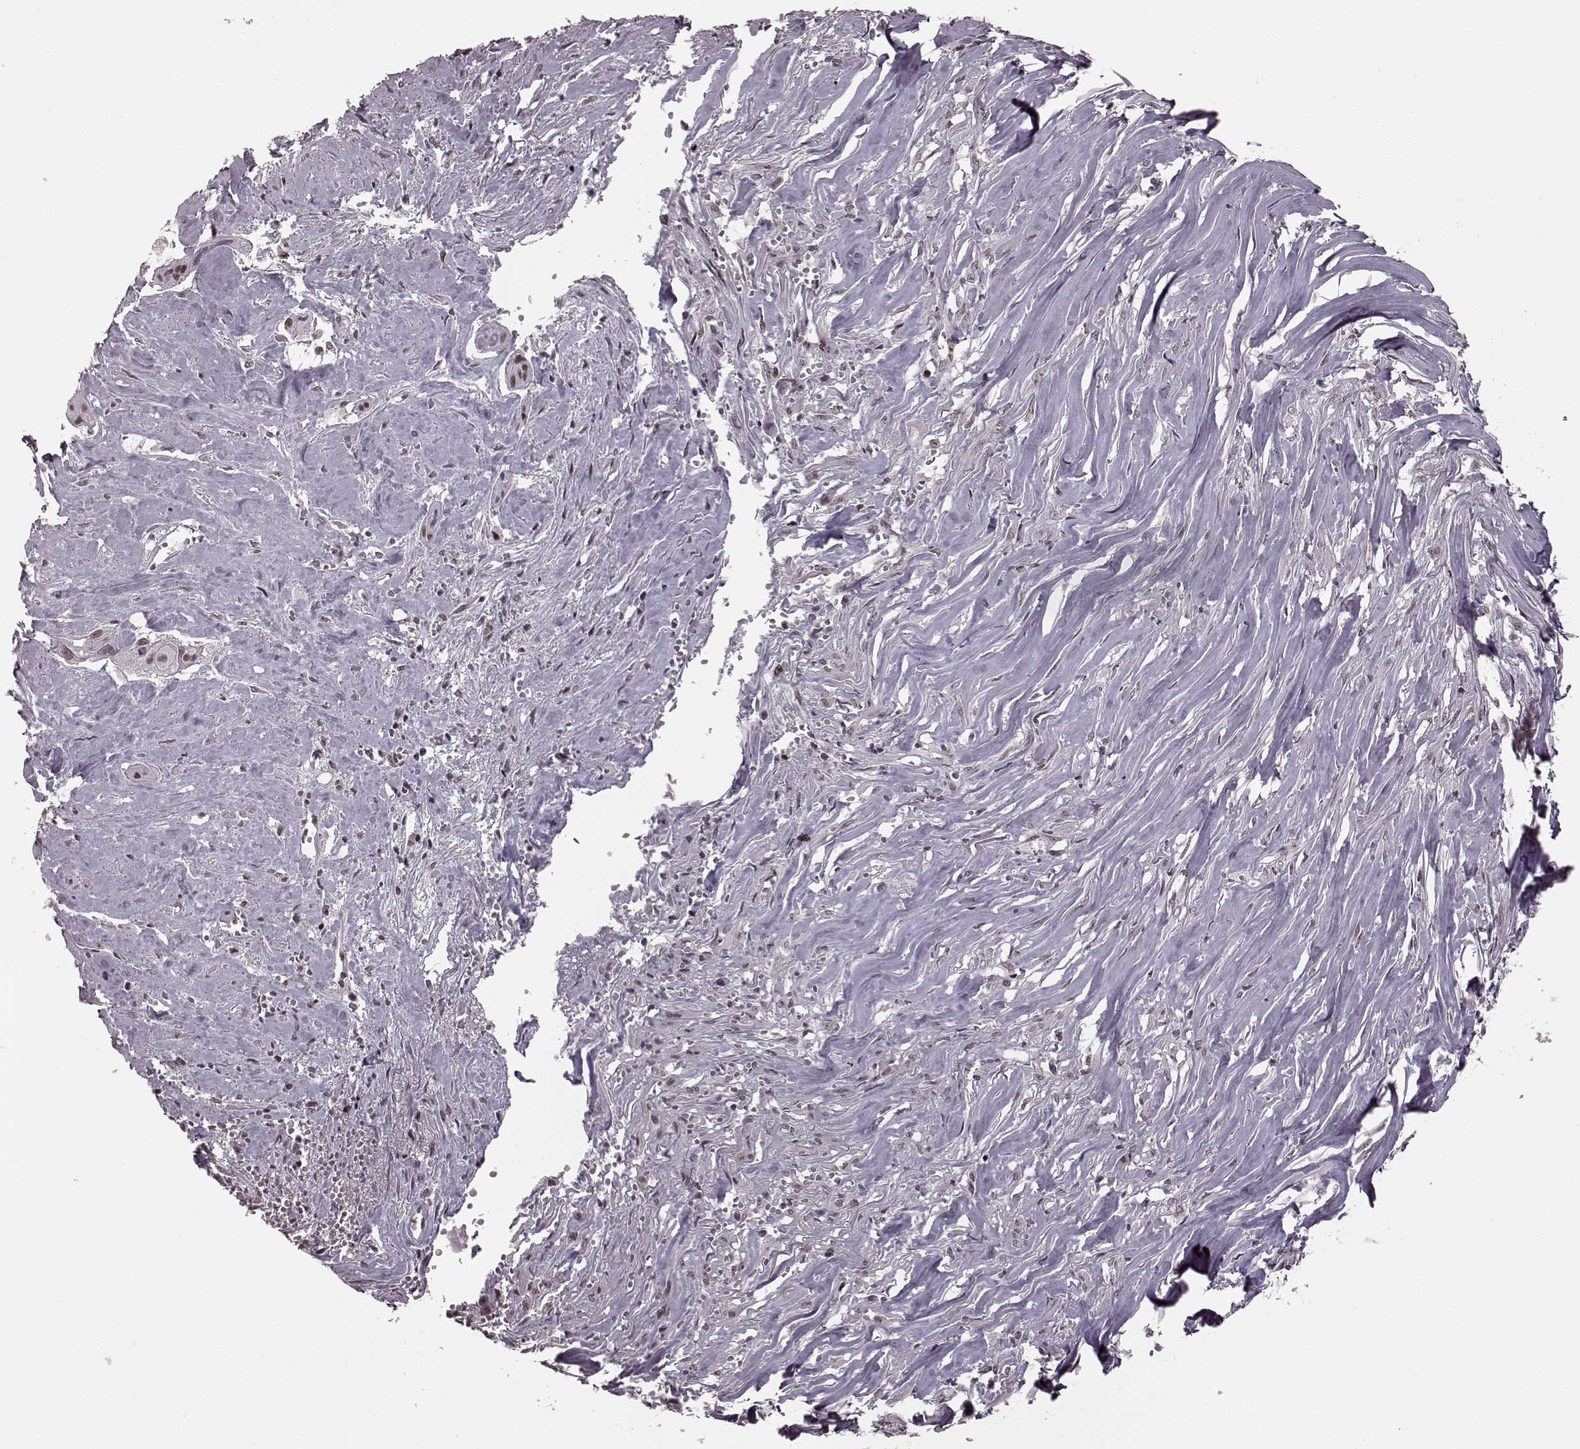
{"staining": {"intensity": "weak", "quantity": ">75%", "location": "nuclear"}, "tissue": "cervical cancer", "cell_type": "Tumor cells", "image_type": "cancer", "snomed": [{"axis": "morphology", "description": "Squamous cell carcinoma, NOS"}, {"axis": "topography", "description": "Cervix"}], "caption": "IHC image of cervical cancer stained for a protein (brown), which reveals low levels of weak nuclear staining in approximately >75% of tumor cells.", "gene": "NR2C1", "patient": {"sex": "female", "age": 49}}